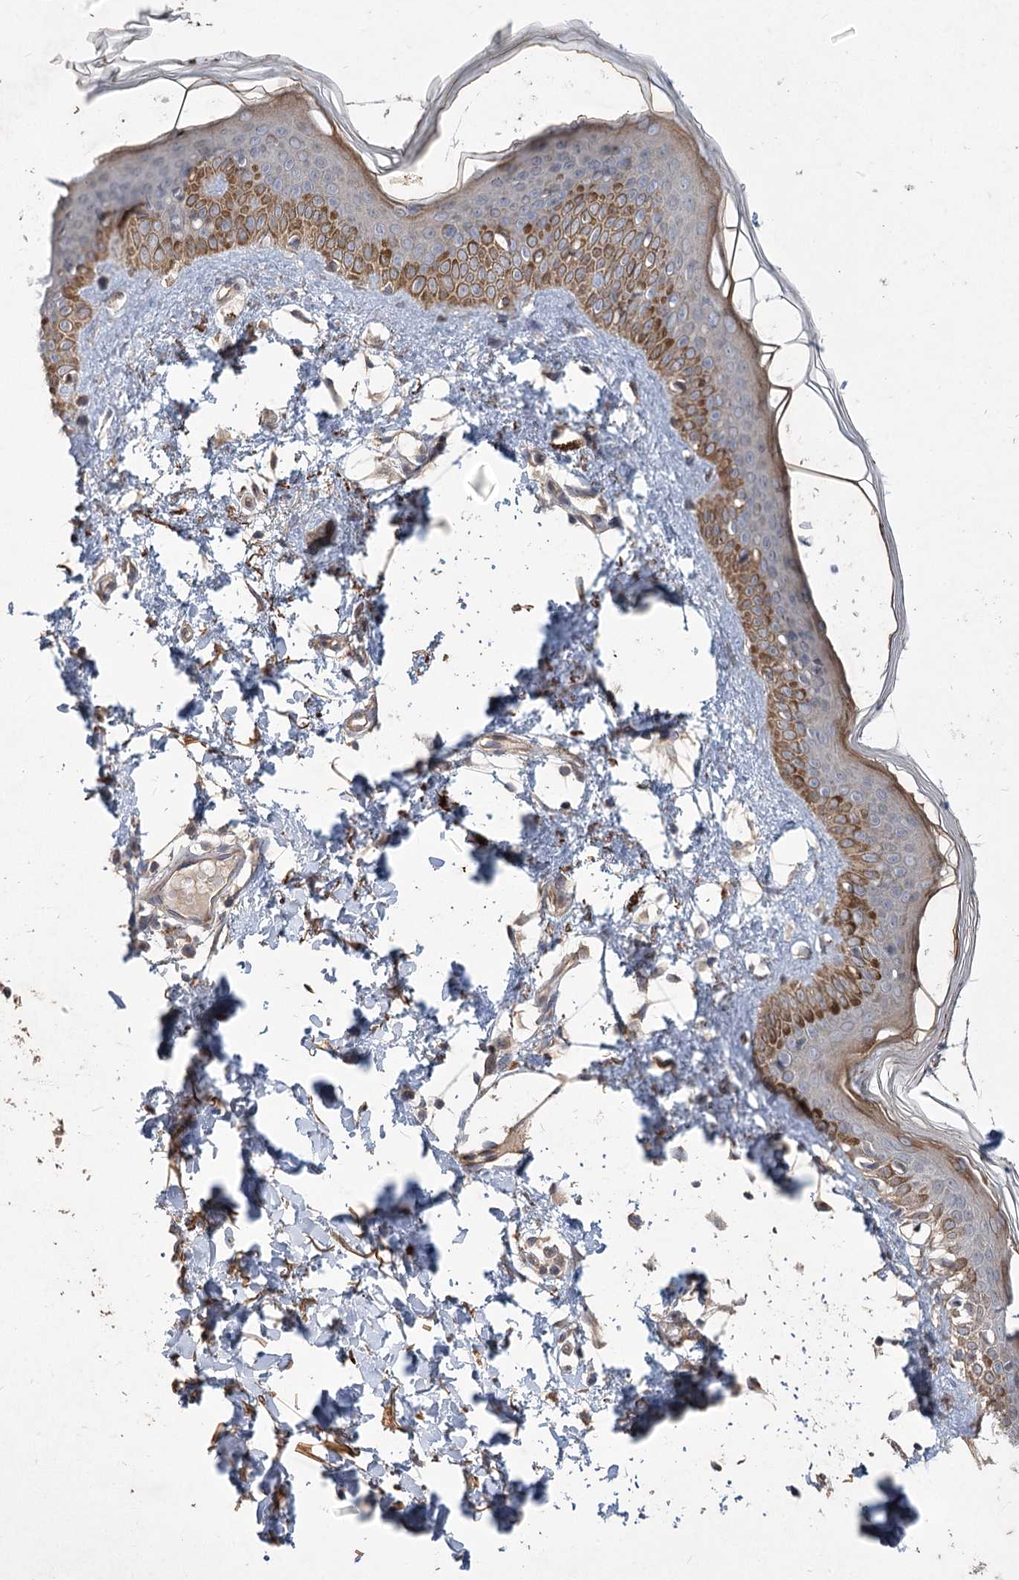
{"staining": {"intensity": "moderate", "quantity": ">75%", "location": "cytoplasmic/membranous"}, "tissue": "skin", "cell_type": "Fibroblasts", "image_type": "normal", "snomed": [{"axis": "morphology", "description": "Normal tissue, NOS"}, {"axis": "topography", "description": "Skin"}], "caption": "IHC staining of unremarkable skin, which reveals medium levels of moderate cytoplasmic/membranous positivity in approximately >75% of fibroblasts indicating moderate cytoplasmic/membranous protein staining. The staining was performed using DAB (3,3'-diaminobenzidine) (brown) for protein detection and nuclei were counterstained in hematoxylin (blue).", "gene": "RIN2", "patient": {"sex": "female", "age": 58}}